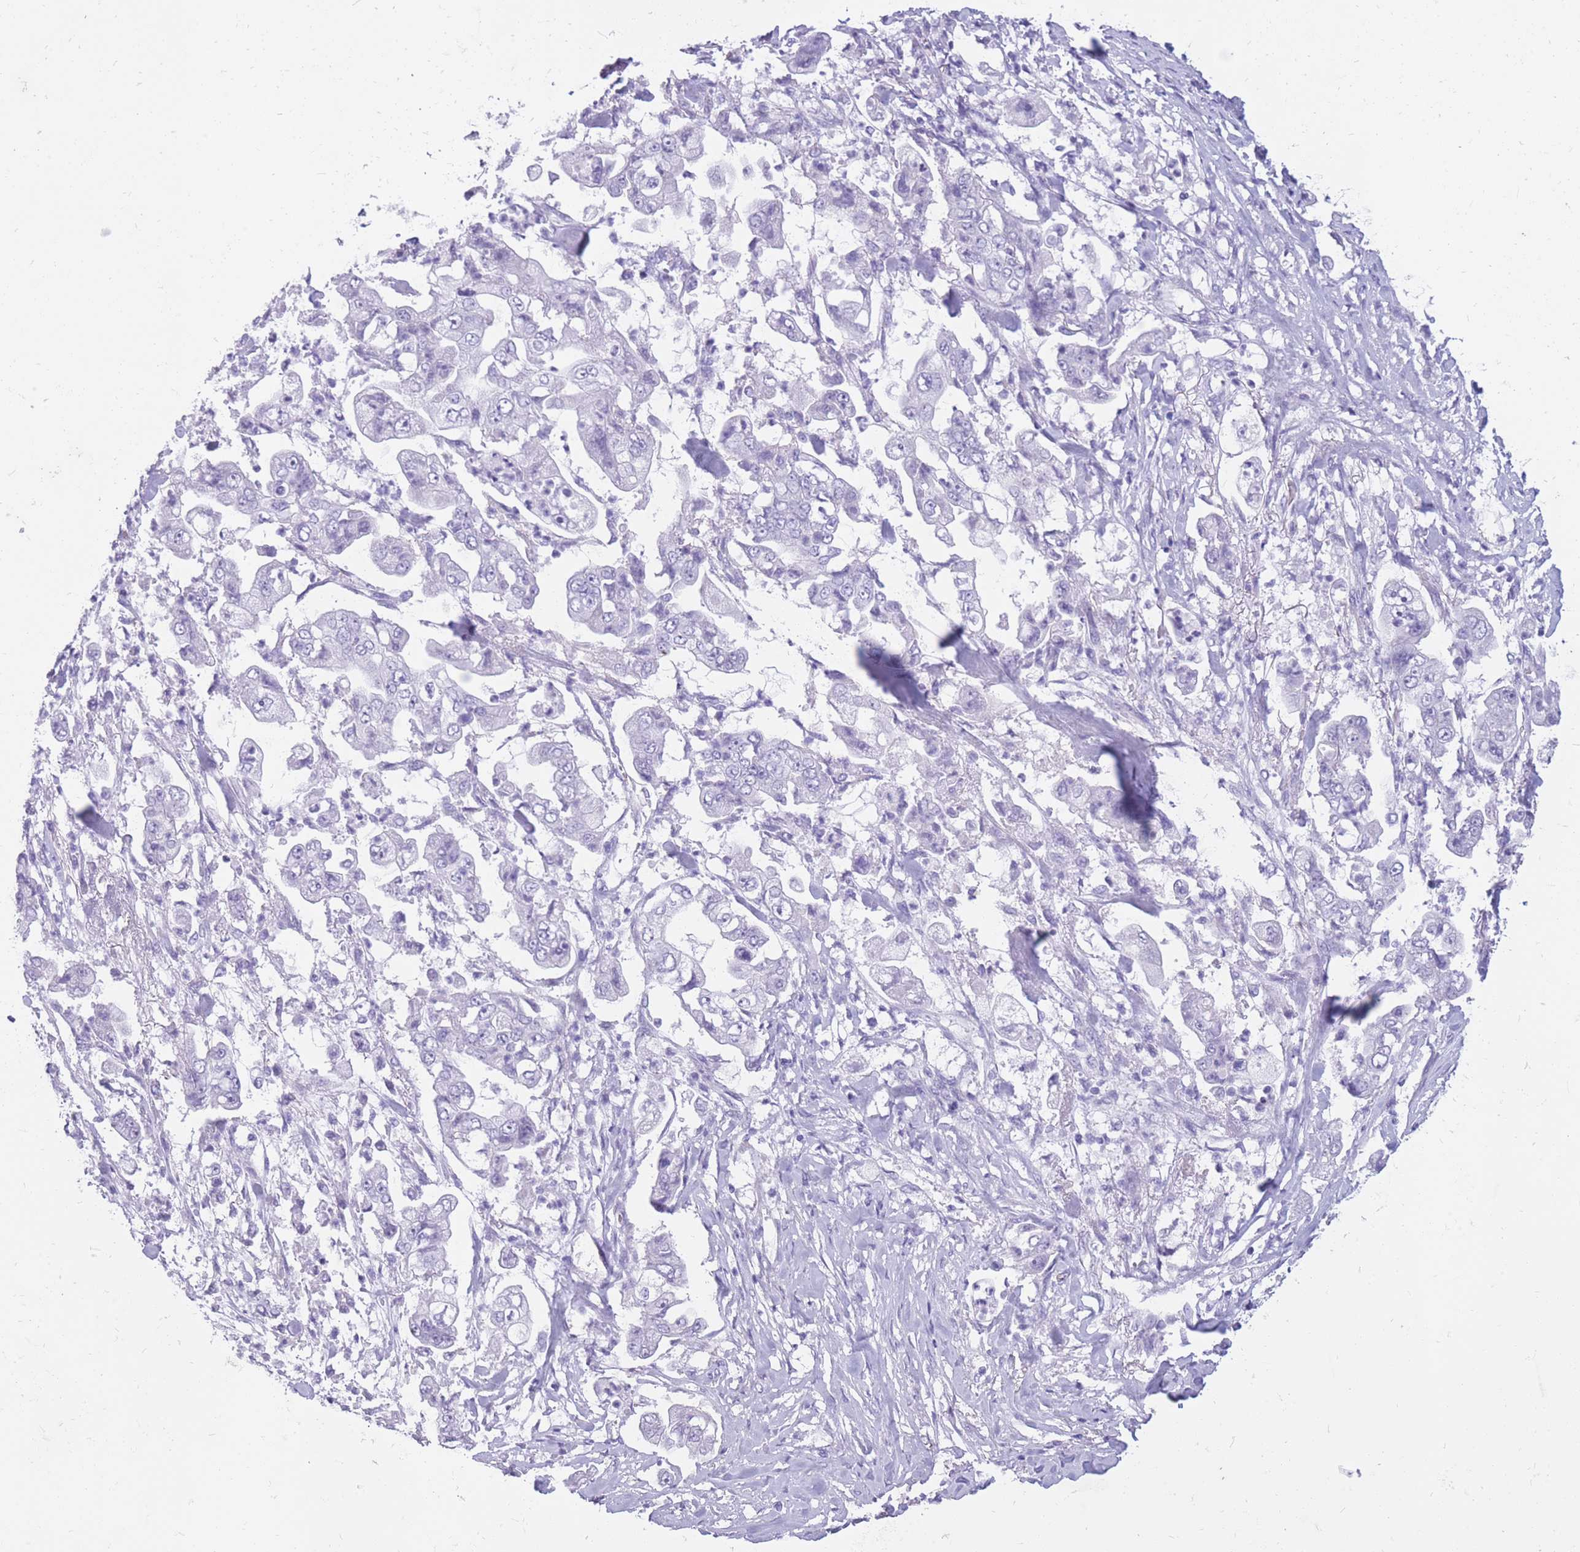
{"staining": {"intensity": "negative", "quantity": "none", "location": "none"}, "tissue": "stomach cancer", "cell_type": "Tumor cells", "image_type": "cancer", "snomed": [{"axis": "morphology", "description": "Adenocarcinoma, NOS"}, {"axis": "topography", "description": "Stomach"}], "caption": "The micrograph reveals no staining of tumor cells in stomach cancer (adenocarcinoma).", "gene": "CYP21A2", "patient": {"sex": "male", "age": 62}}